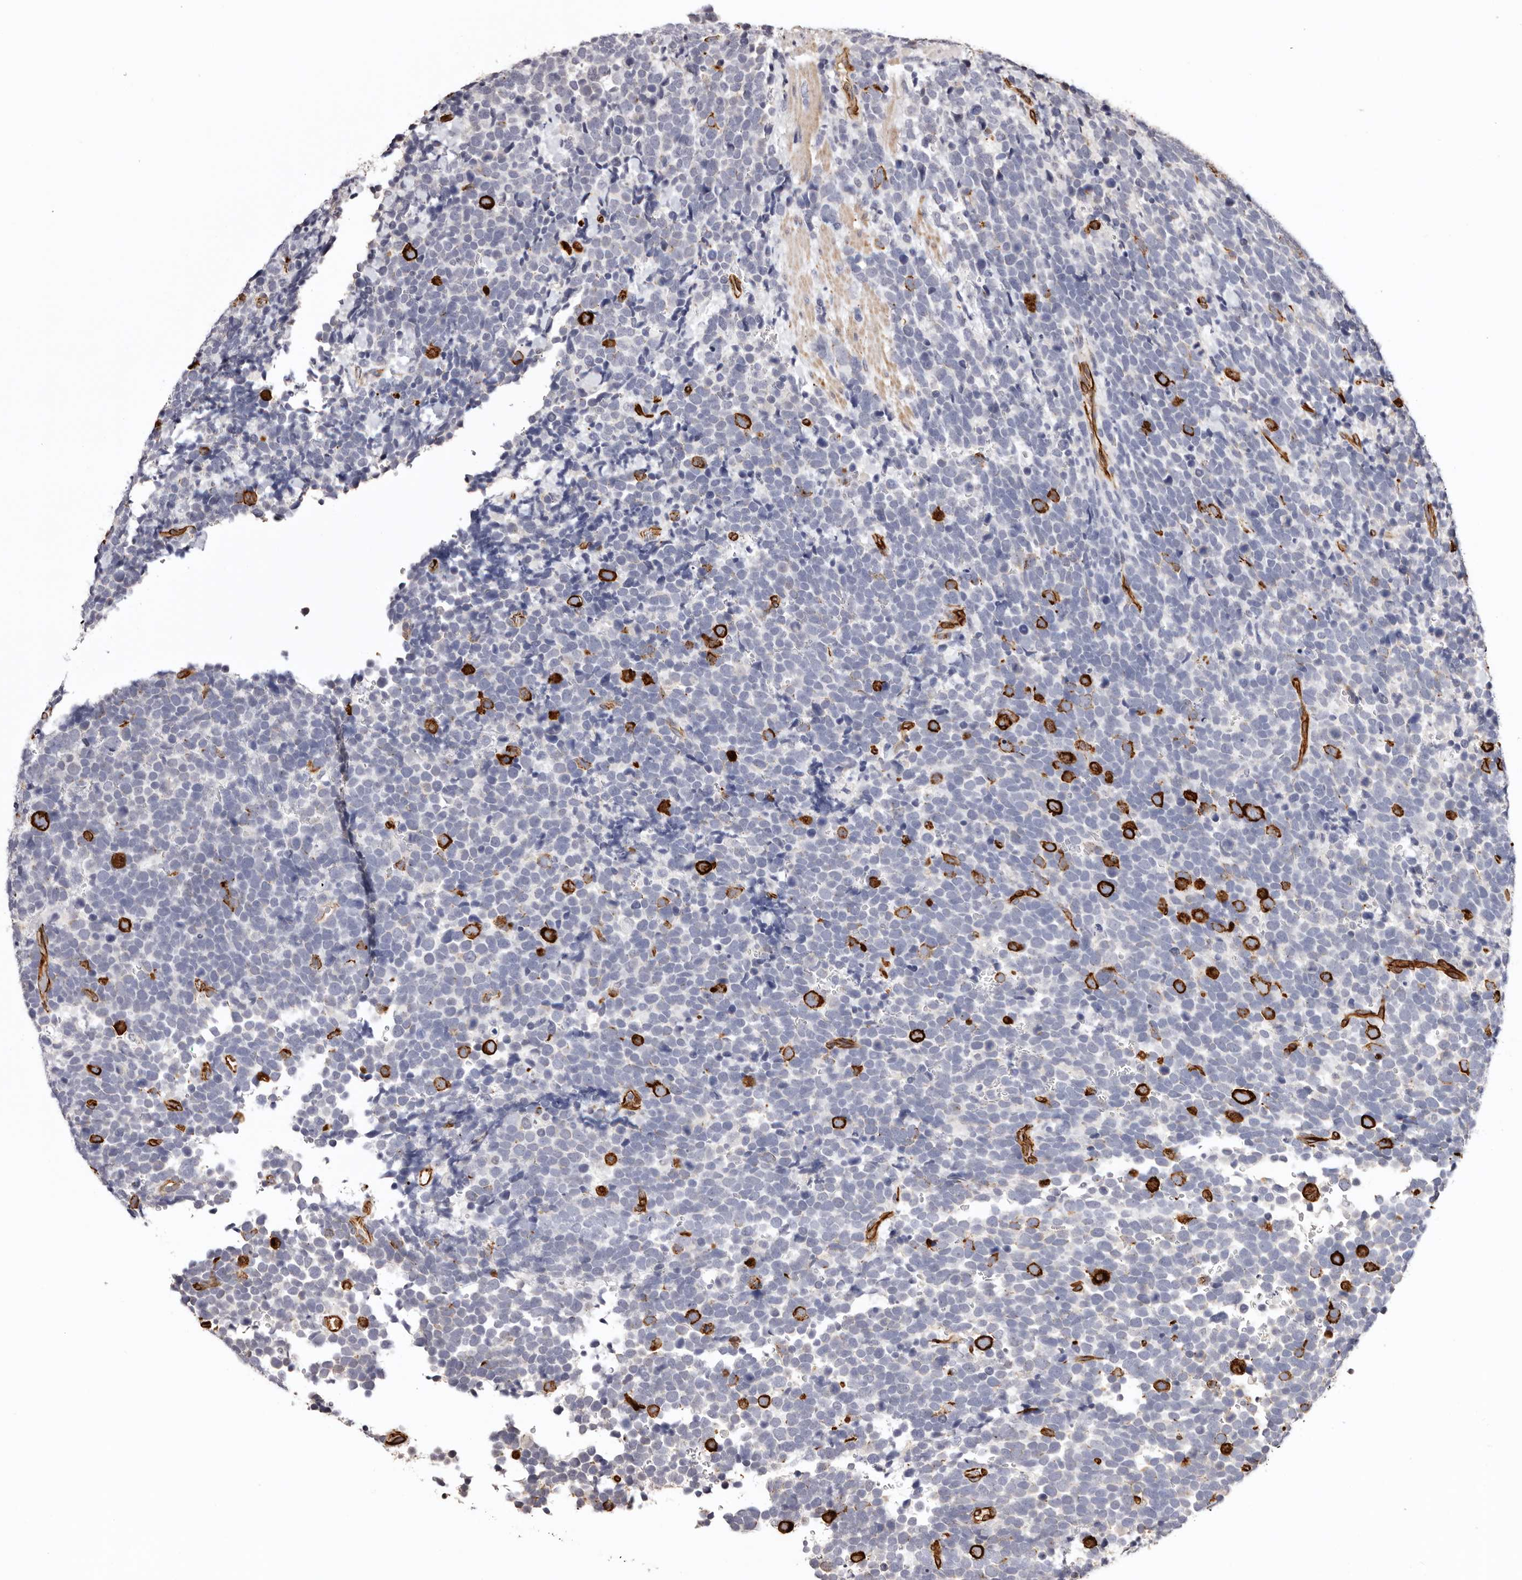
{"staining": {"intensity": "strong", "quantity": "<25%", "location": "cytoplasmic/membranous"}, "tissue": "urothelial cancer", "cell_type": "Tumor cells", "image_type": "cancer", "snomed": [{"axis": "morphology", "description": "Urothelial carcinoma, High grade"}, {"axis": "topography", "description": "Urinary bladder"}], "caption": "Protein staining of urothelial cancer tissue demonstrates strong cytoplasmic/membranous expression in about <25% of tumor cells.", "gene": "ZNF557", "patient": {"sex": "female", "age": 82}}